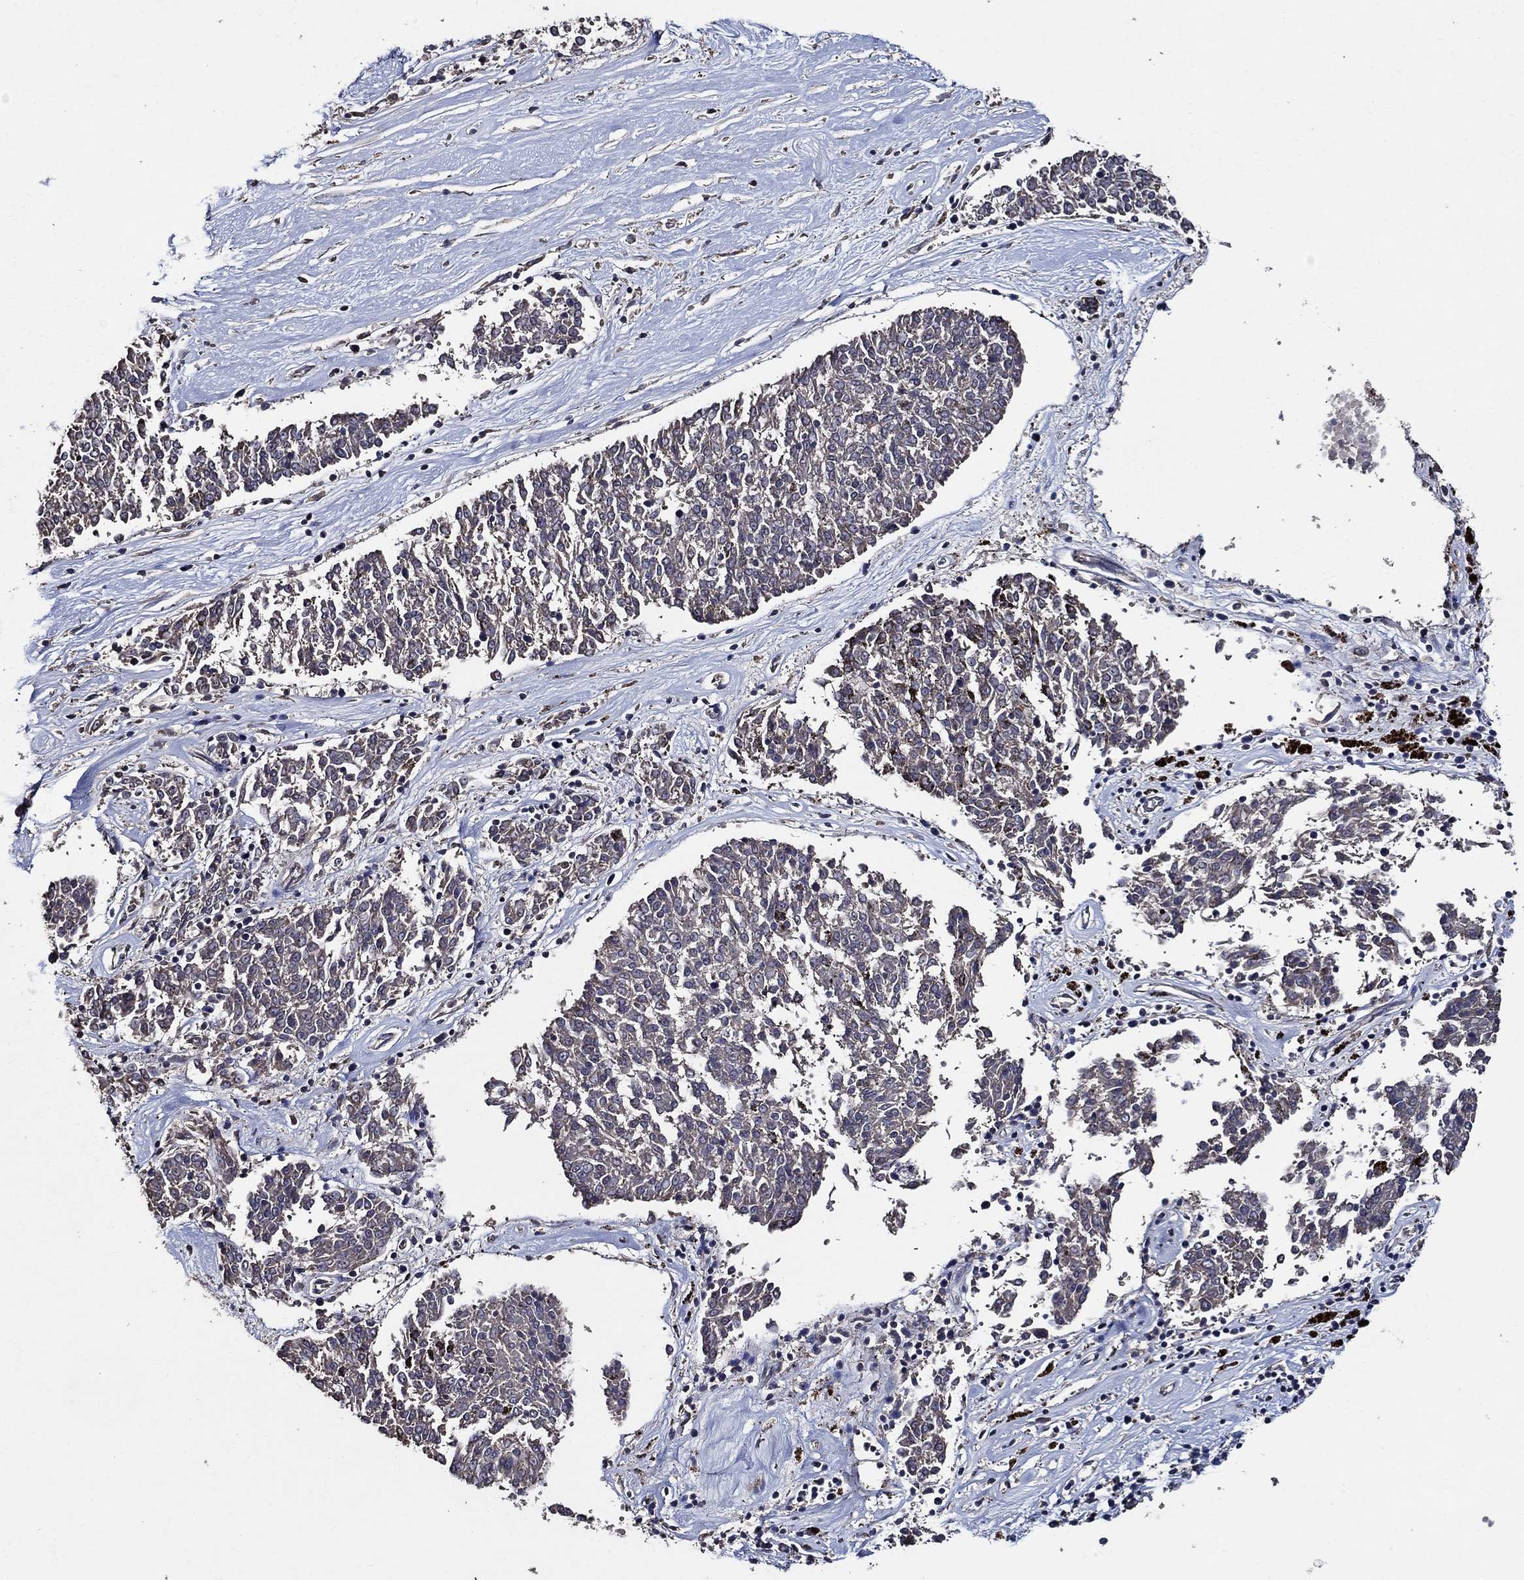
{"staining": {"intensity": "negative", "quantity": "none", "location": "none"}, "tissue": "melanoma", "cell_type": "Tumor cells", "image_type": "cancer", "snomed": [{"axis": "morphology", "description": "Malignant melanoma, NOS"}, {"axis": "topography", "description": "Skin"}], "caption": "Melanoma was stained to show a protein in brown. There is no significant positivity in tumor cells.", "gene": "HAP1", "patient": {"sex": "female", "age": 72}}